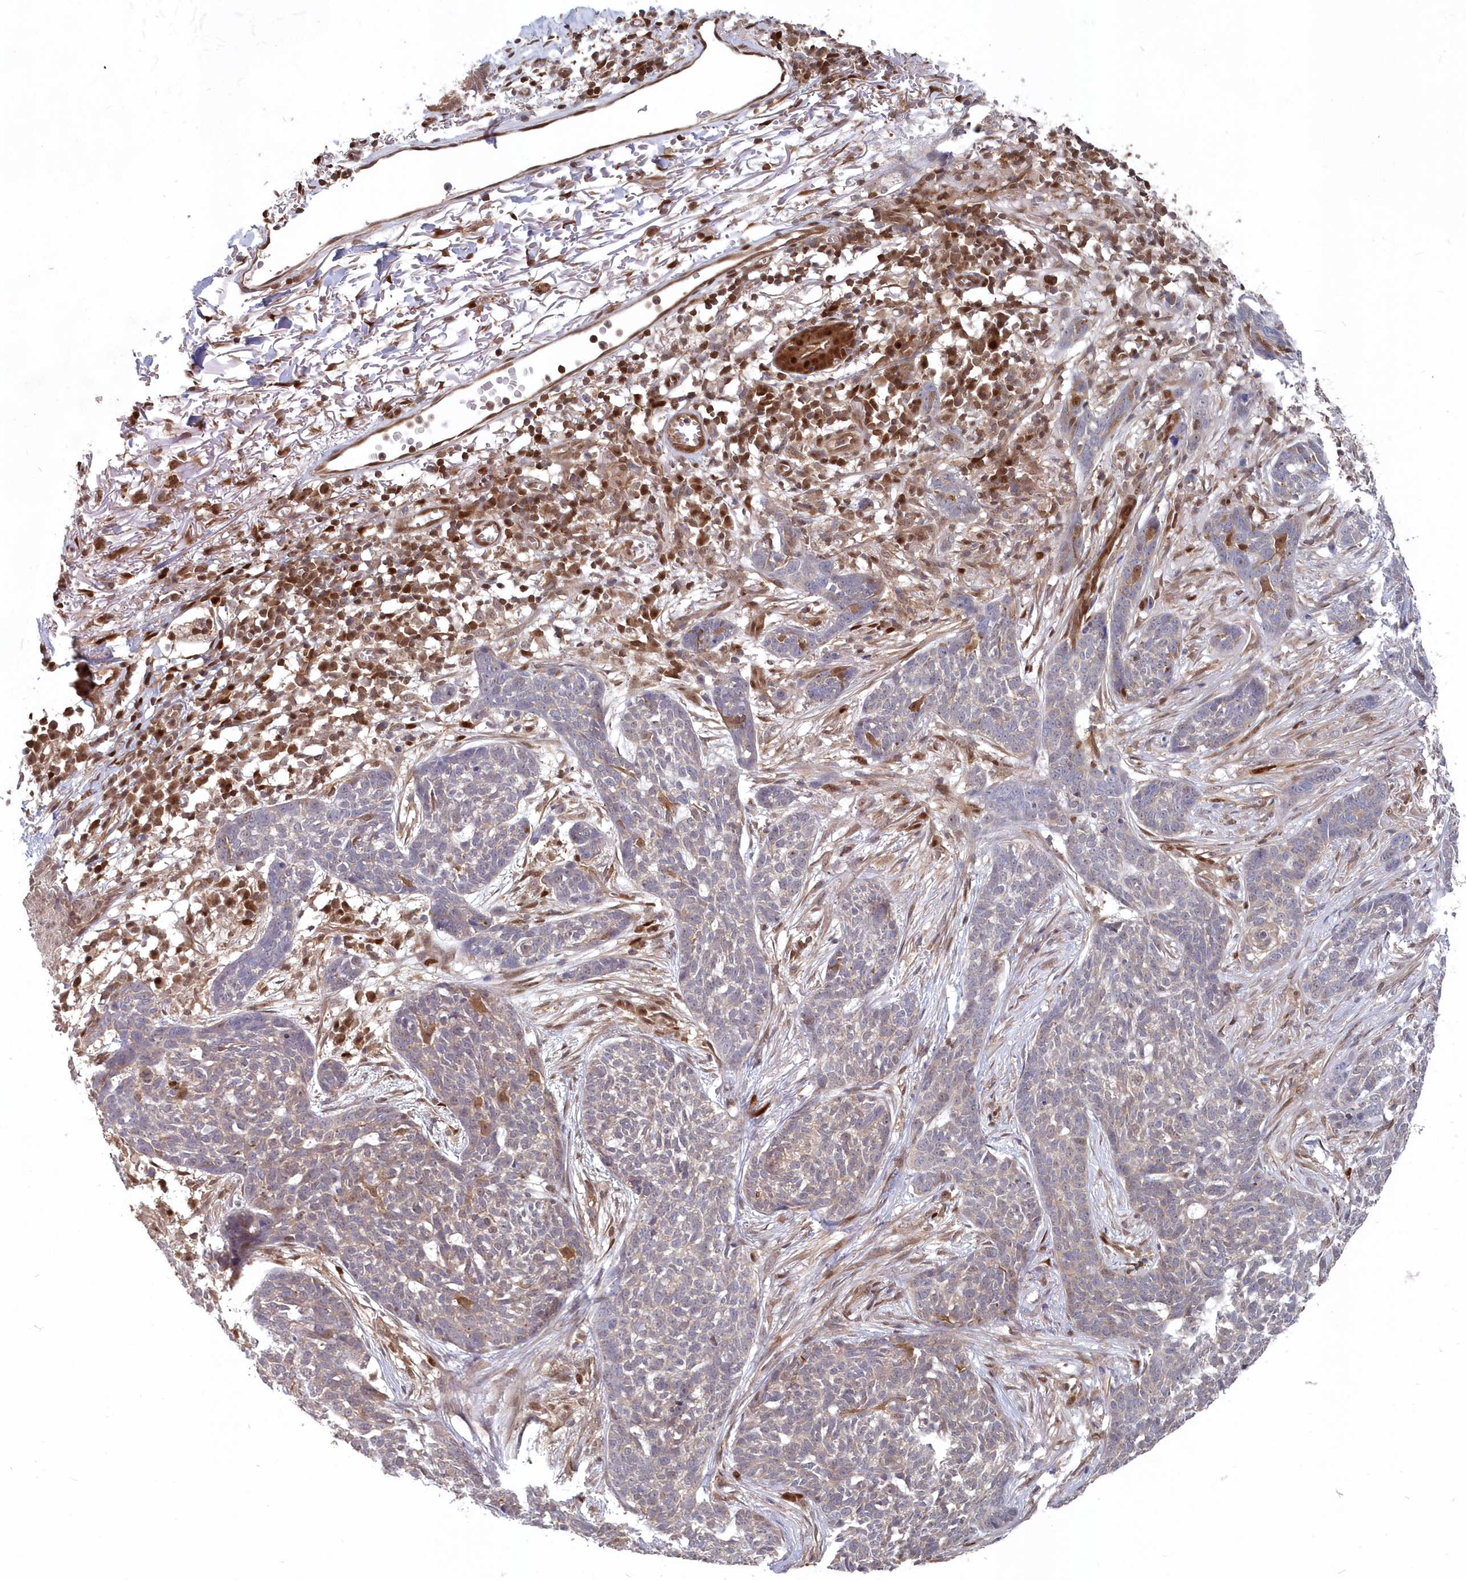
{"staining": {"intensity": "weak", "quantity": "25%-75%", "location": "cytoplasmic/membranous"}, "tissue": "skin cancer", "cell_type": "Tumor cells", "image_type": "cancer", "snomed": [{"axis": "morphology", "description": "Basal cell carcinoma"}, {"axis": "topography", "description": "Skin"}], "caption": "A high-resolution image shows immunohistochemistry staining of skin cancer (basal cell carcinoma), which displays weak cytoplasmic/membranous positivity in approximately 25%-75% of tumor cells.", "gene": "ABHD14B", "patient": {"sex": "male", "age": 85}}